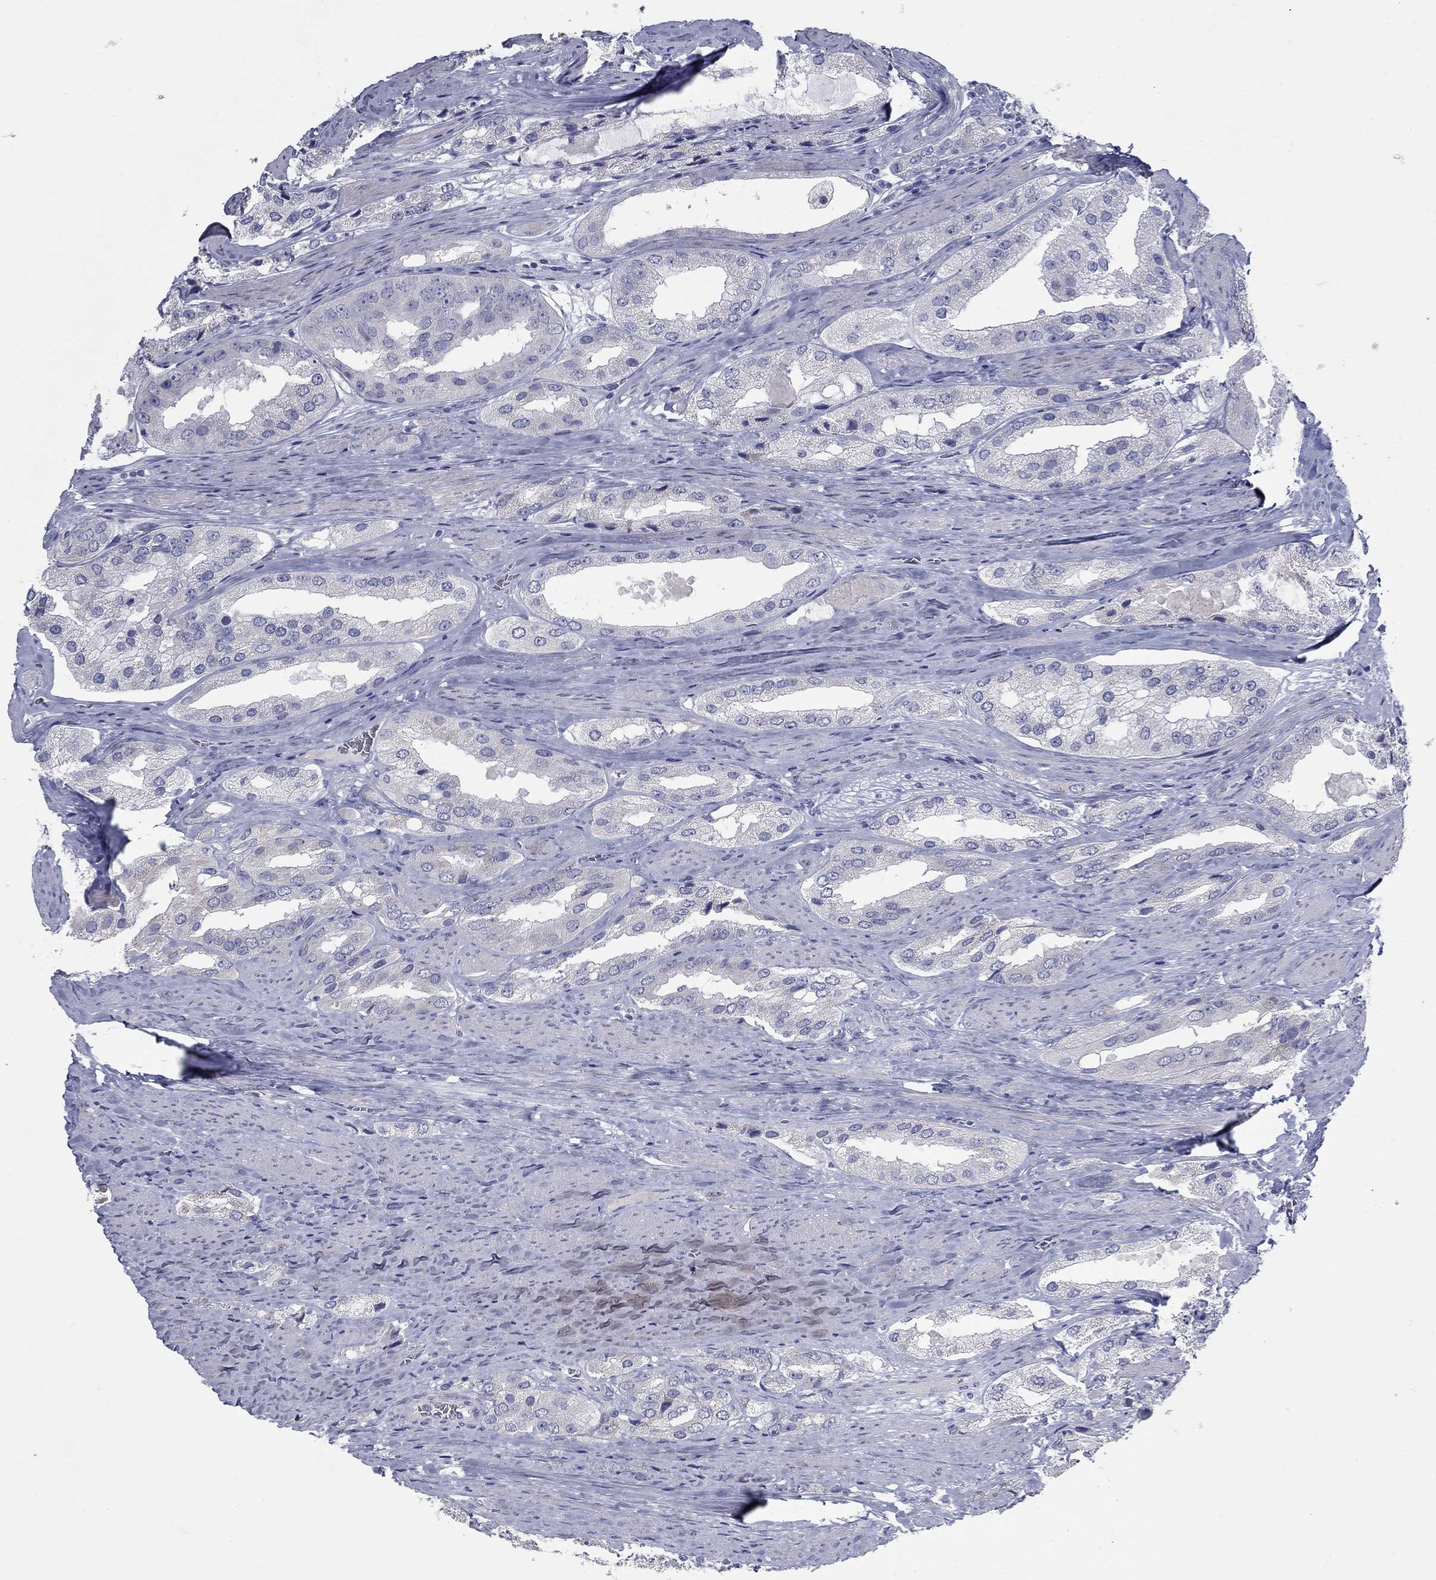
{"staining": {"intensity": "negative", "quantity": "none", "location": "none"}, "tissue": "prostate cancer", "cell_type": "Tumor cells", "image_type": "cancer", "snomed": [{"axis": "morphology", "description": "Adenocarcinoma, Low grade"}, {"axis": "topography", "description": "Prostate"}], "caption": "Photomicrograph shows no significant protein expression in tumor cells of adenocarcinoma (low-grade) (prostate). (Brightfield microscopy of DAB immunohistochemistry (IHC) at high magnification).", "gene": "KIRREL2", "patient": {"sex": "male", "age": 69}}